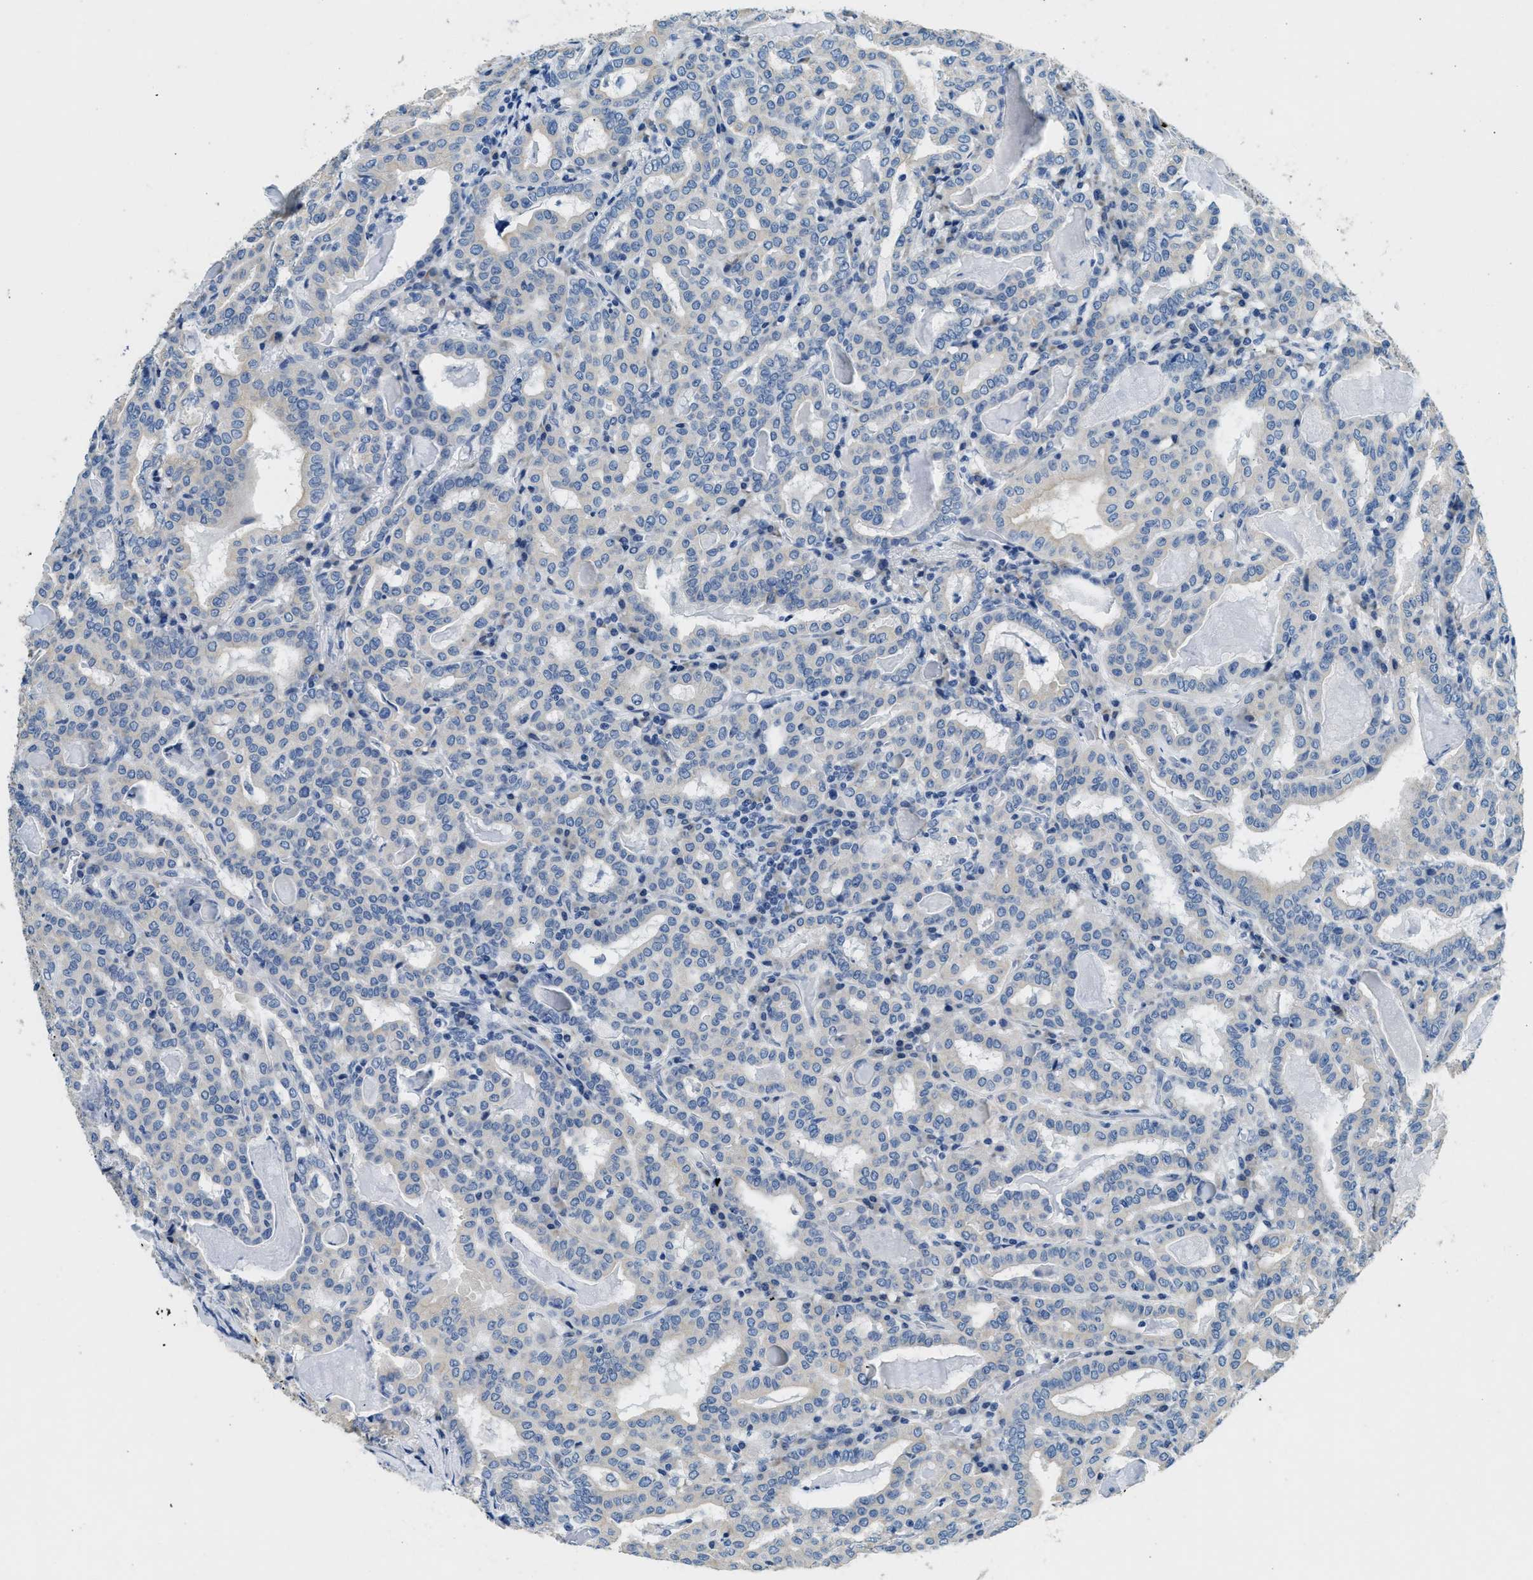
{"staining": {"intensity": "weak", "quantity": "<25%", "location": "cytoplasmic/membranous"}, "tissue": "thyroid cancer", "cell_type": "Tumor cells", "image_type": "cancer", "snomed": [{"axis": "morphology", "description": "Papillary adenocarcinoma, NOS"}, {"axis": "topography", "description": "Thyroid gland"}], "caption": "A high-resolution micrograph shows immunohistochemistry staining of thyroid cancer (papillary adenocarcinoma), which exhibits no significant staining in tumor cells. (DAB (3,3'-diaminobenzidine) immunohistochemistry (IHC) with hematoxylin counter stain).", "gene": "CFAP20", "patient": {"sex": "female", "age": 42}}